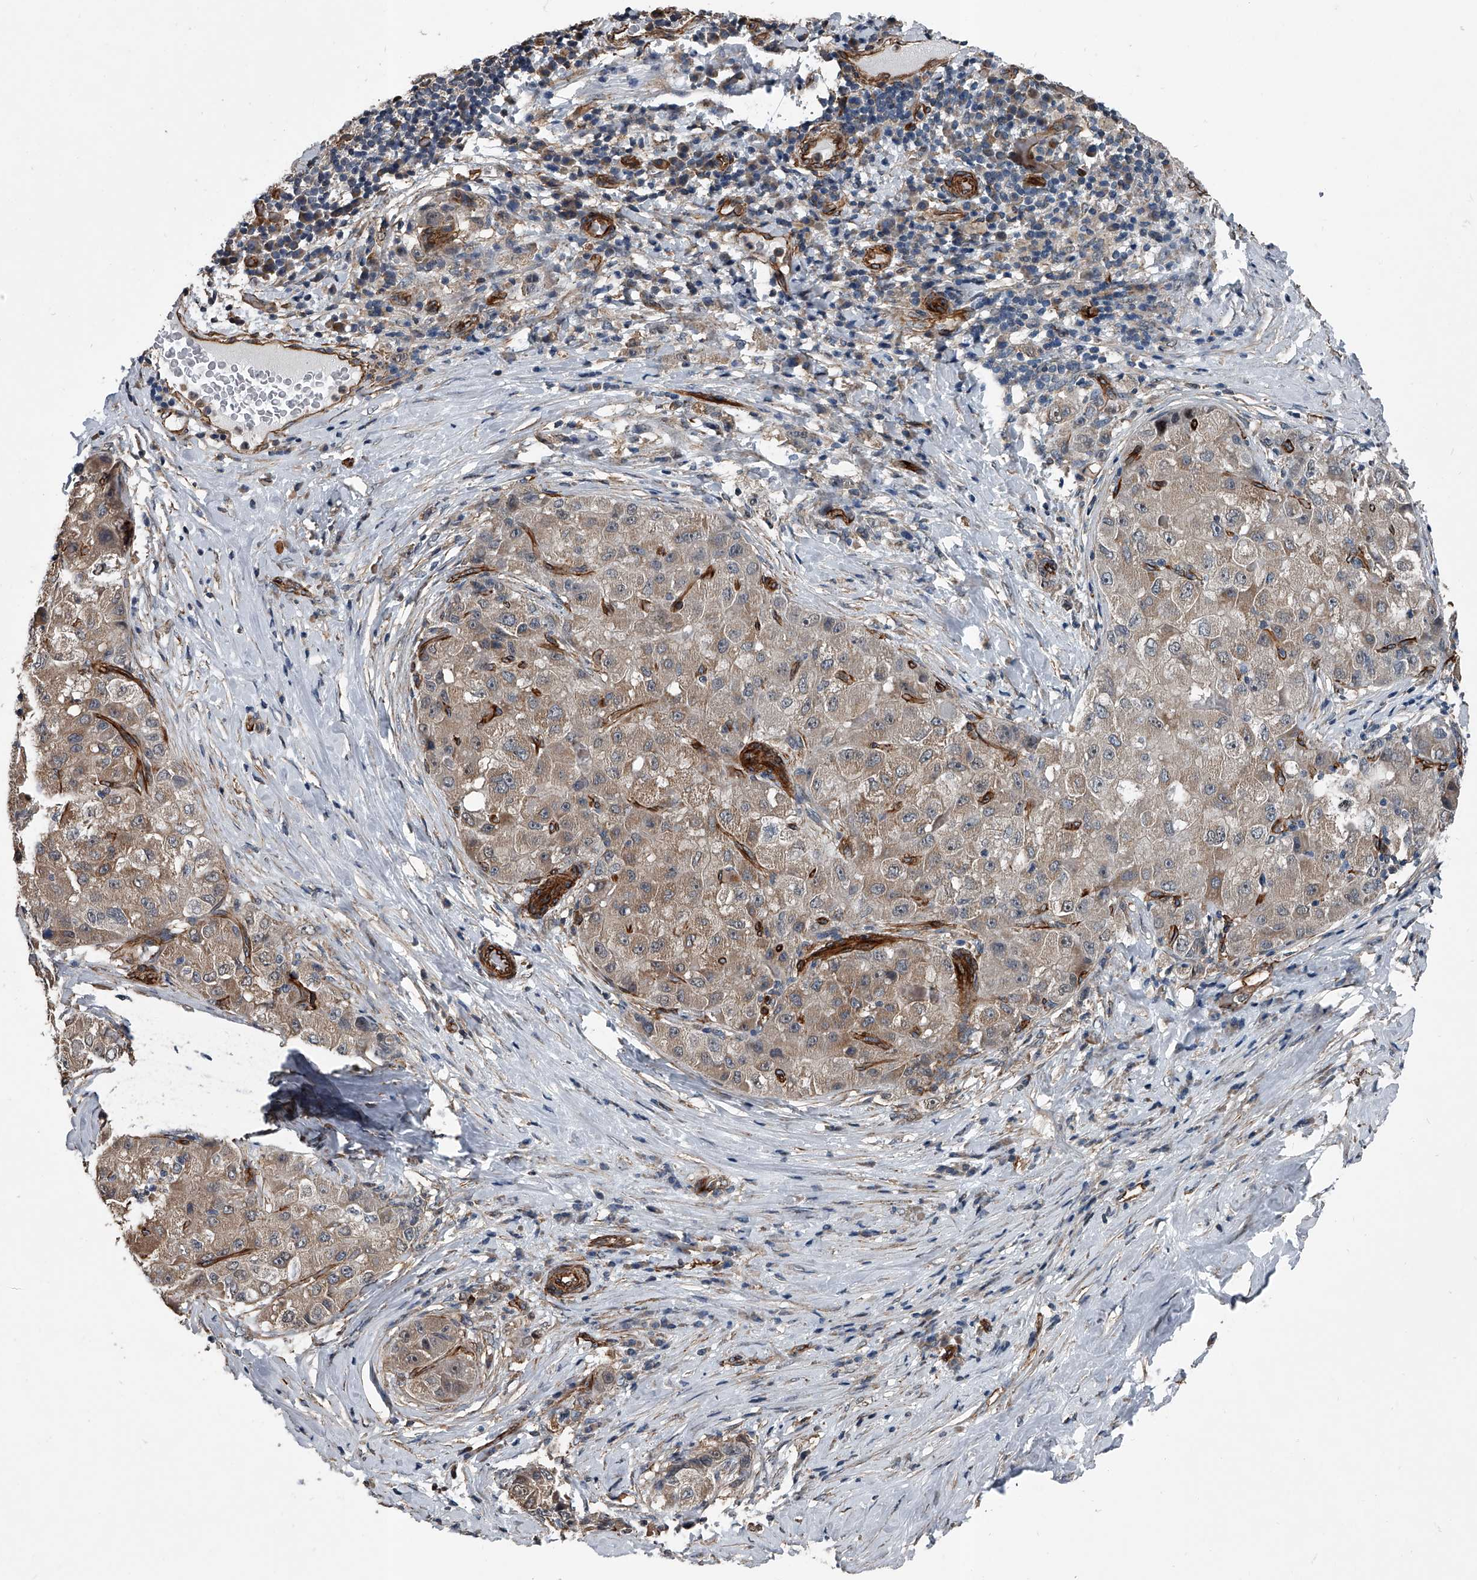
{"staining": {"intensity": "weak", "quantity": ">75%", "location": "cytoplasmic/membranous"}, "tissue": "liver cancer", "cell_type": "Tumor cells", "image_type": "cancer", "snomed": [{"axis": "morphology", "description": "Carcinoma, Hepatocellular, NOS"}, {"axis": "topography", "description": "Liver"}], "caption": "Tumor cells demonstrate weak cytoplasmic/membranous positivity in about >75% of cells in liver cancer.", "gene": "LDLRAD2", "patient": {"sex": "male", "age": 80}}